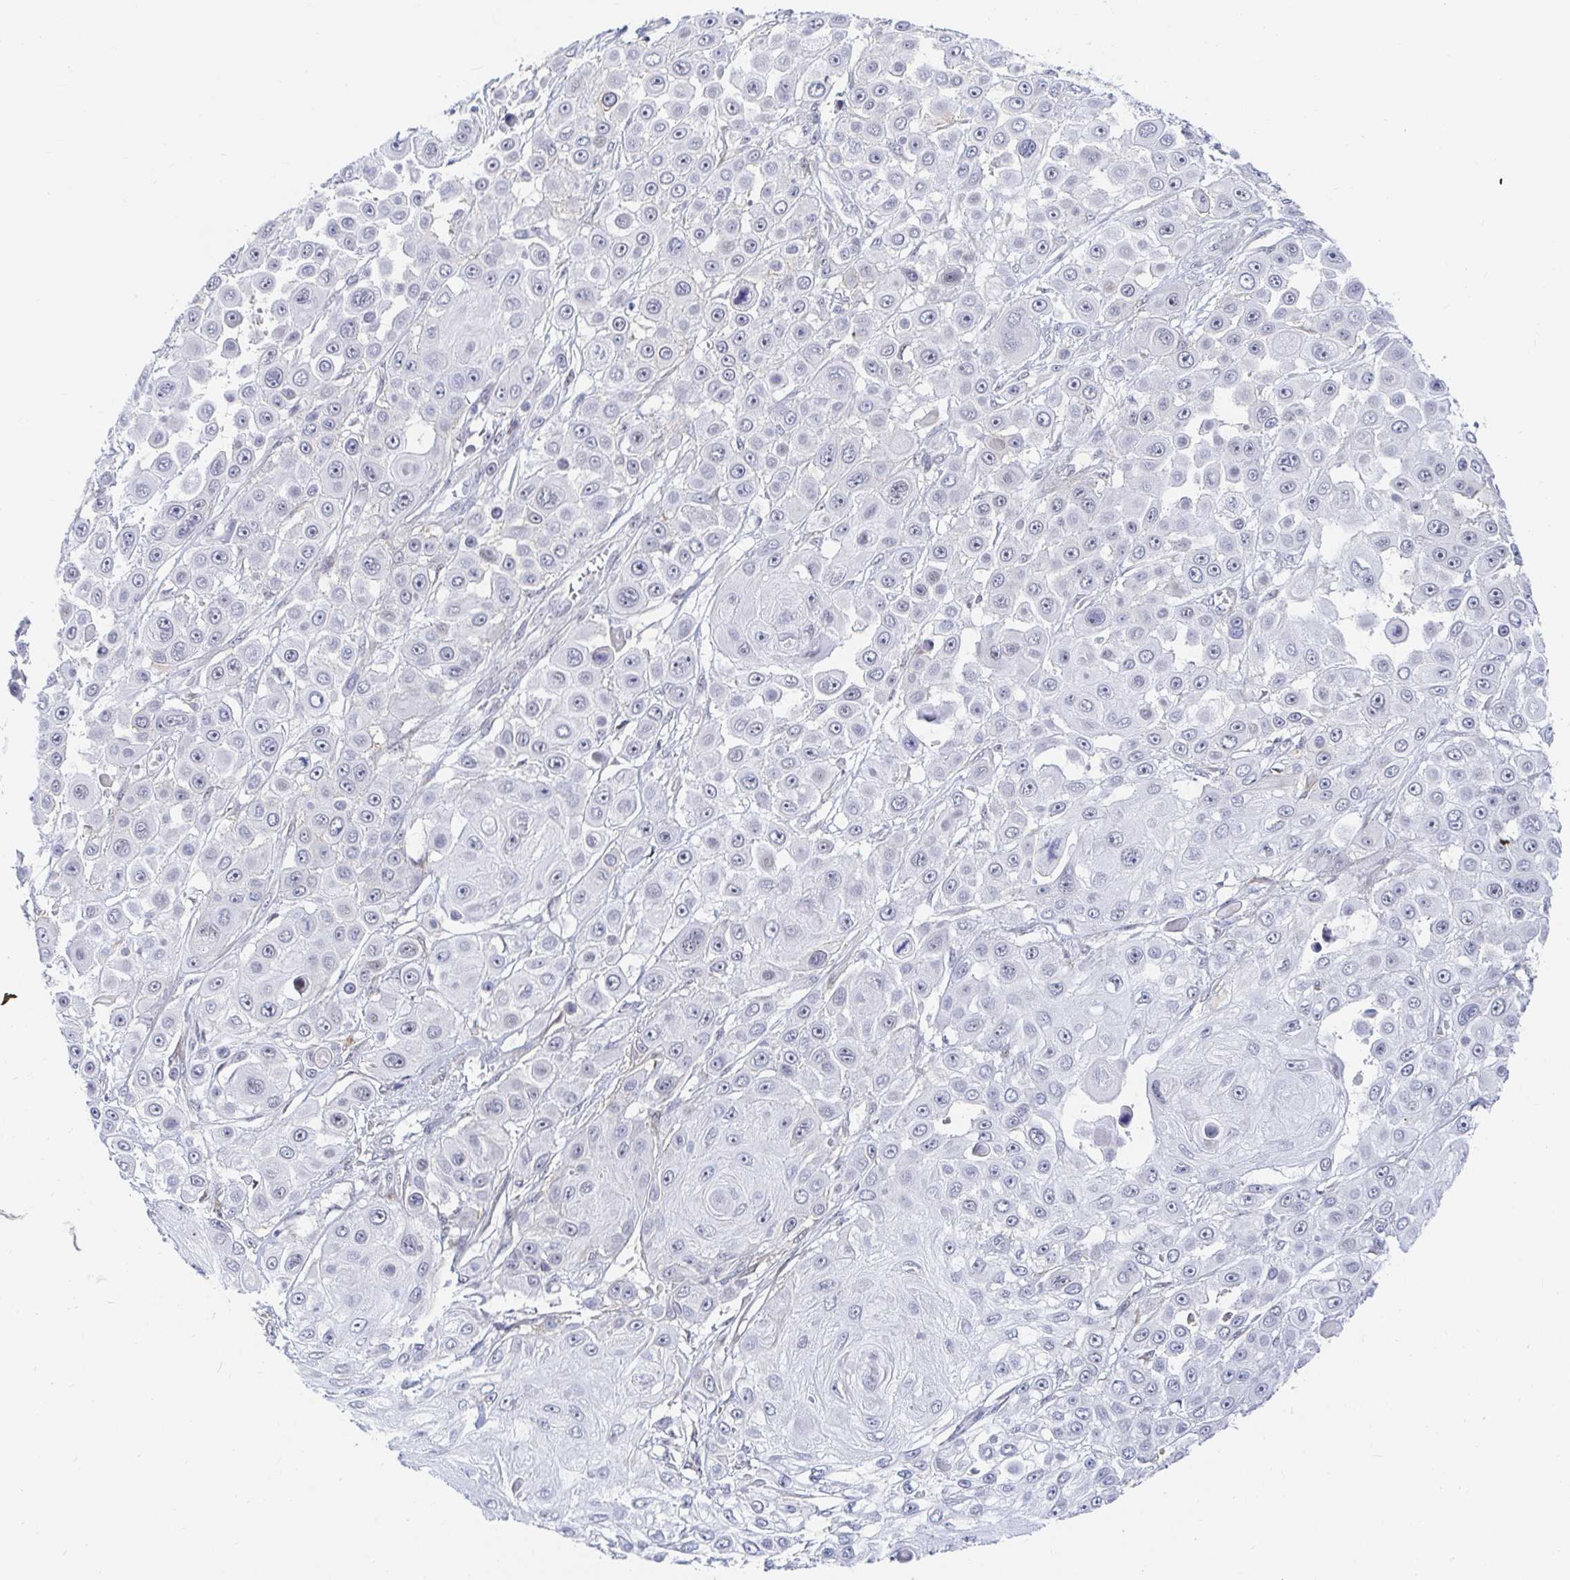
{"staining": {"intensity": "negative", "quantity": "none", "location": "none"}, "tissue": "skin cancer", "cell_type": "Tumor cells", "image_type": "cancer", "snomed": [{"axis": "morphology", "description": "Squamous cell carcinoma, NOS"}, {"axis": "topography", "description": "Skin"}], "caption": "DAB (3,3'-diaminobenzidine) immunohistochemical staining of skin cancer (squamous cell carcinoma) shows no significant staining in tumor cells.", "gene": "COL28A1", "patient": {"sex": "male", "age": 67}}